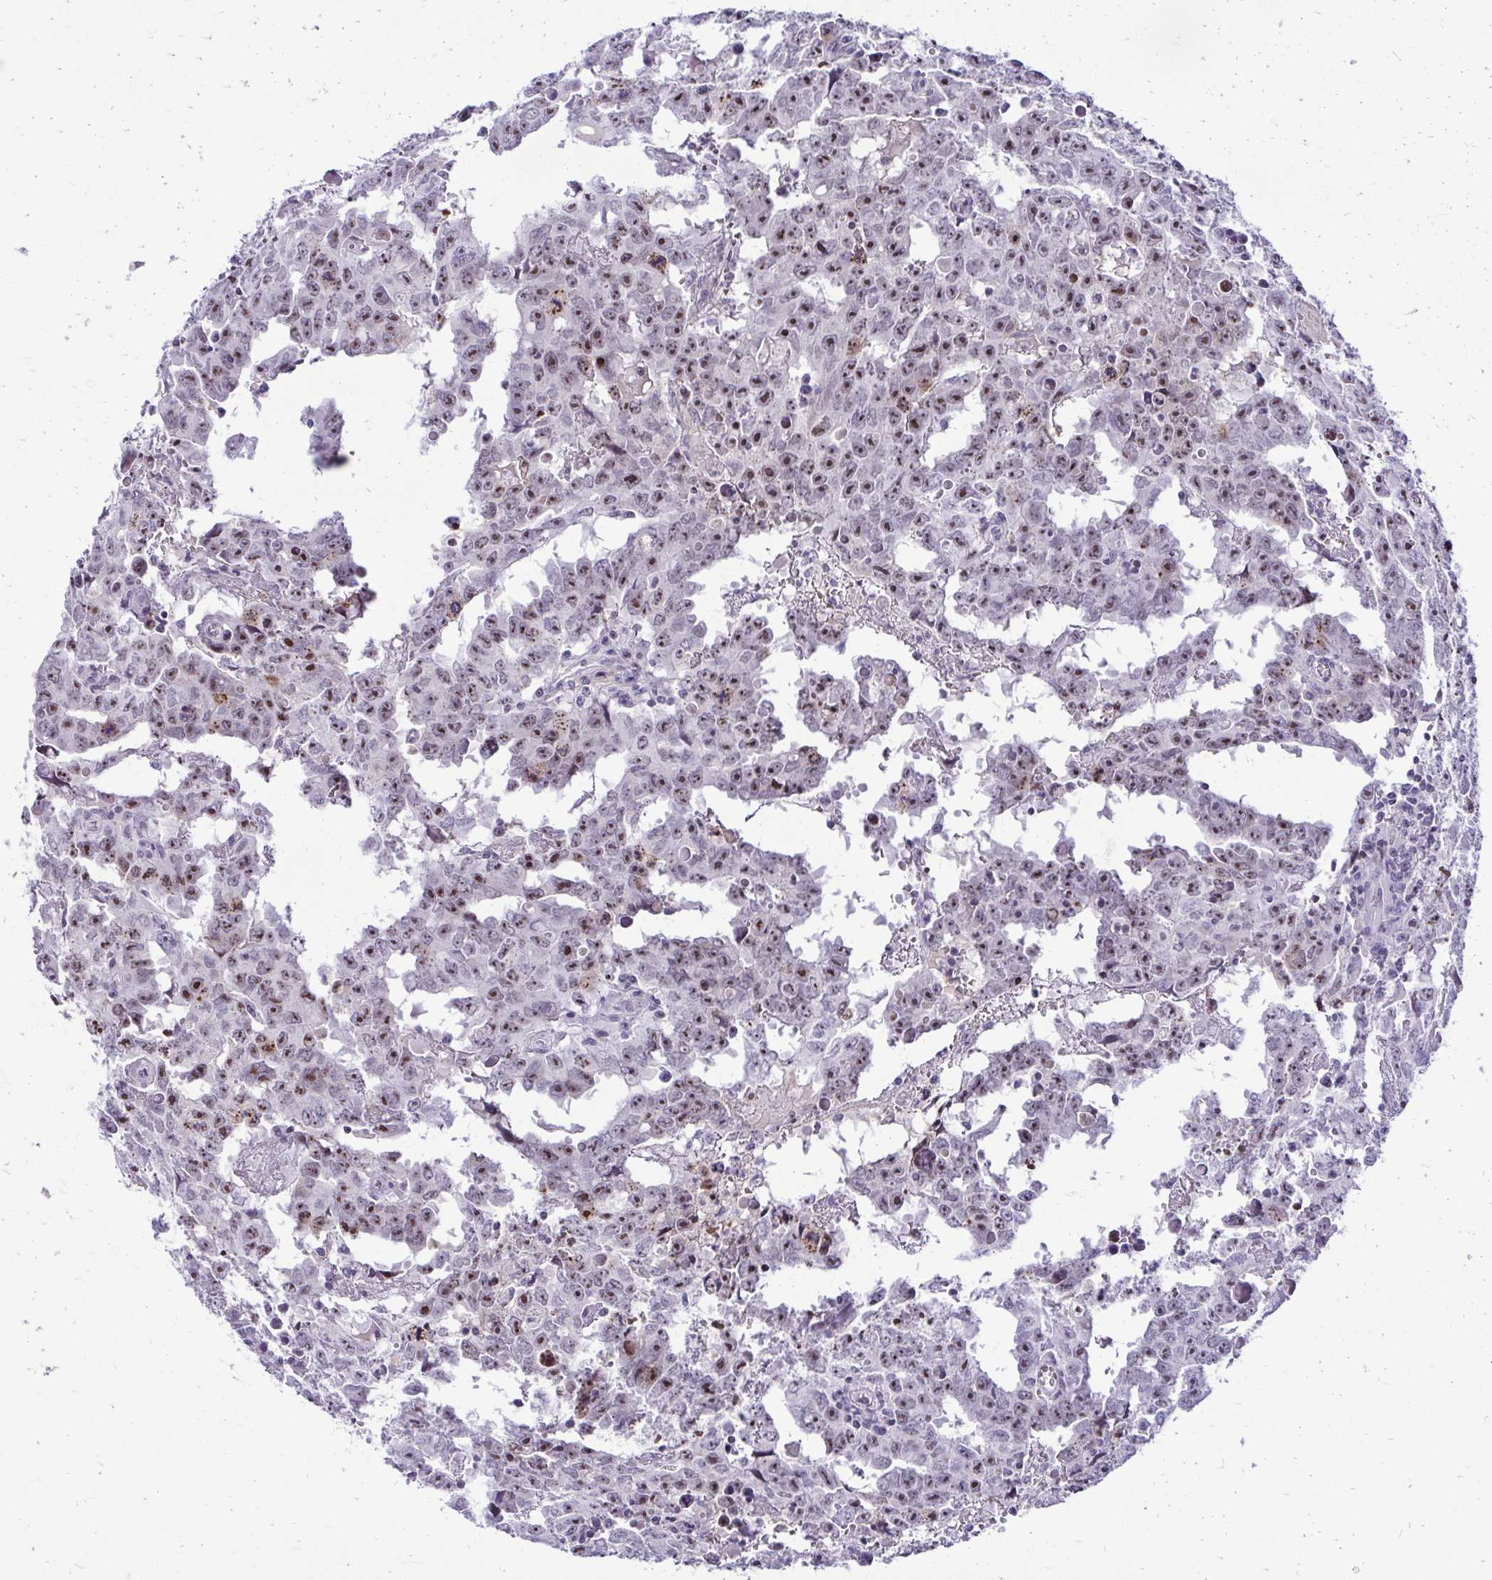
{"staining": {"intensity": "moderate", "quantity": "25%-75%", "location": "nuclear"}, "tissue": "testis cancer", "cell_type": "Tumor cells", "image_type": "cancer", "snomed": [{"axis": "morphology", "description": "Carcinoma, Embryonal, NOS"}, {"axis": "topography", "description": "Testis"}], "caption": "Moderate nuclear expression for a protein is present in approximately 25%-75% of tumor cells of embryonal carcinoma (testis) using IHC.", "gene": "NIFK", "patient": {"sex": "male", "age": 22}}